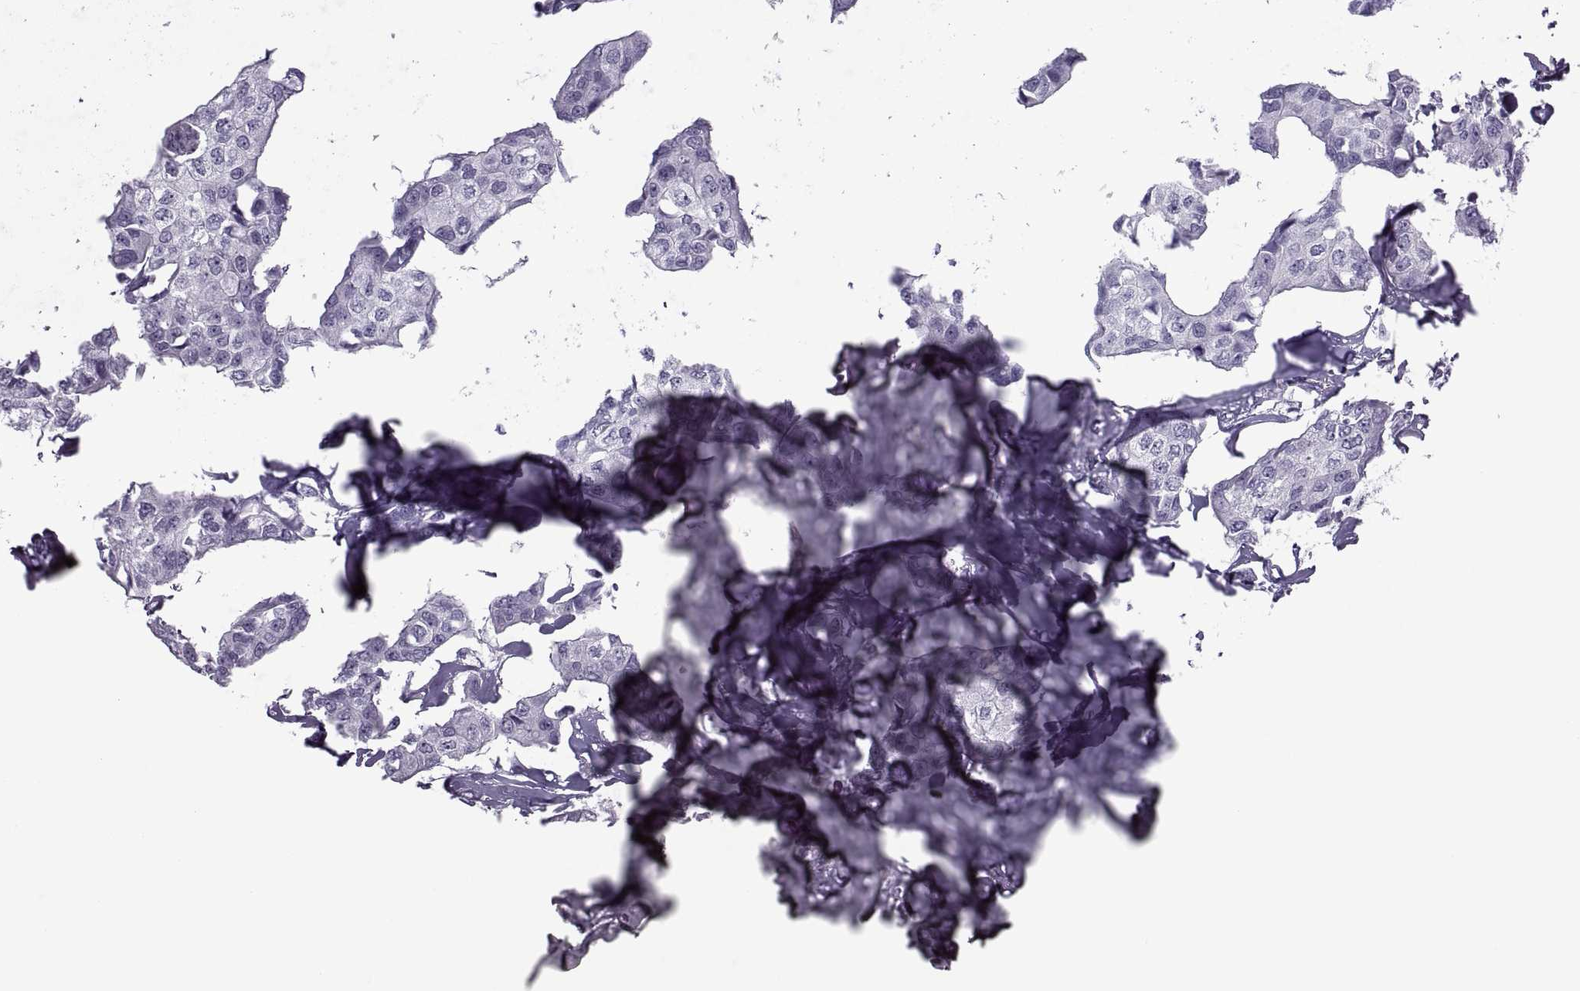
{"staining": {"intensity": "negative", "quantity": "none", "location": "none"}, "tissue": "breast cancer", "cell_type": "Tumor cells", "image_type": "cancer", "snomed": [{"axis": "morphology", "description": "Duct carcinoma"}, {"axis": "topography", "description": "Breast"}], "caption": "A high-resolution histopathology image shows IHC staining of breast cancer, which displays no significant positivity in tumor cells. (IHC, brightfield microscopy, high magnification).", "gene": "FAM24A", "patient": {"sex": "female", "age": 80}}